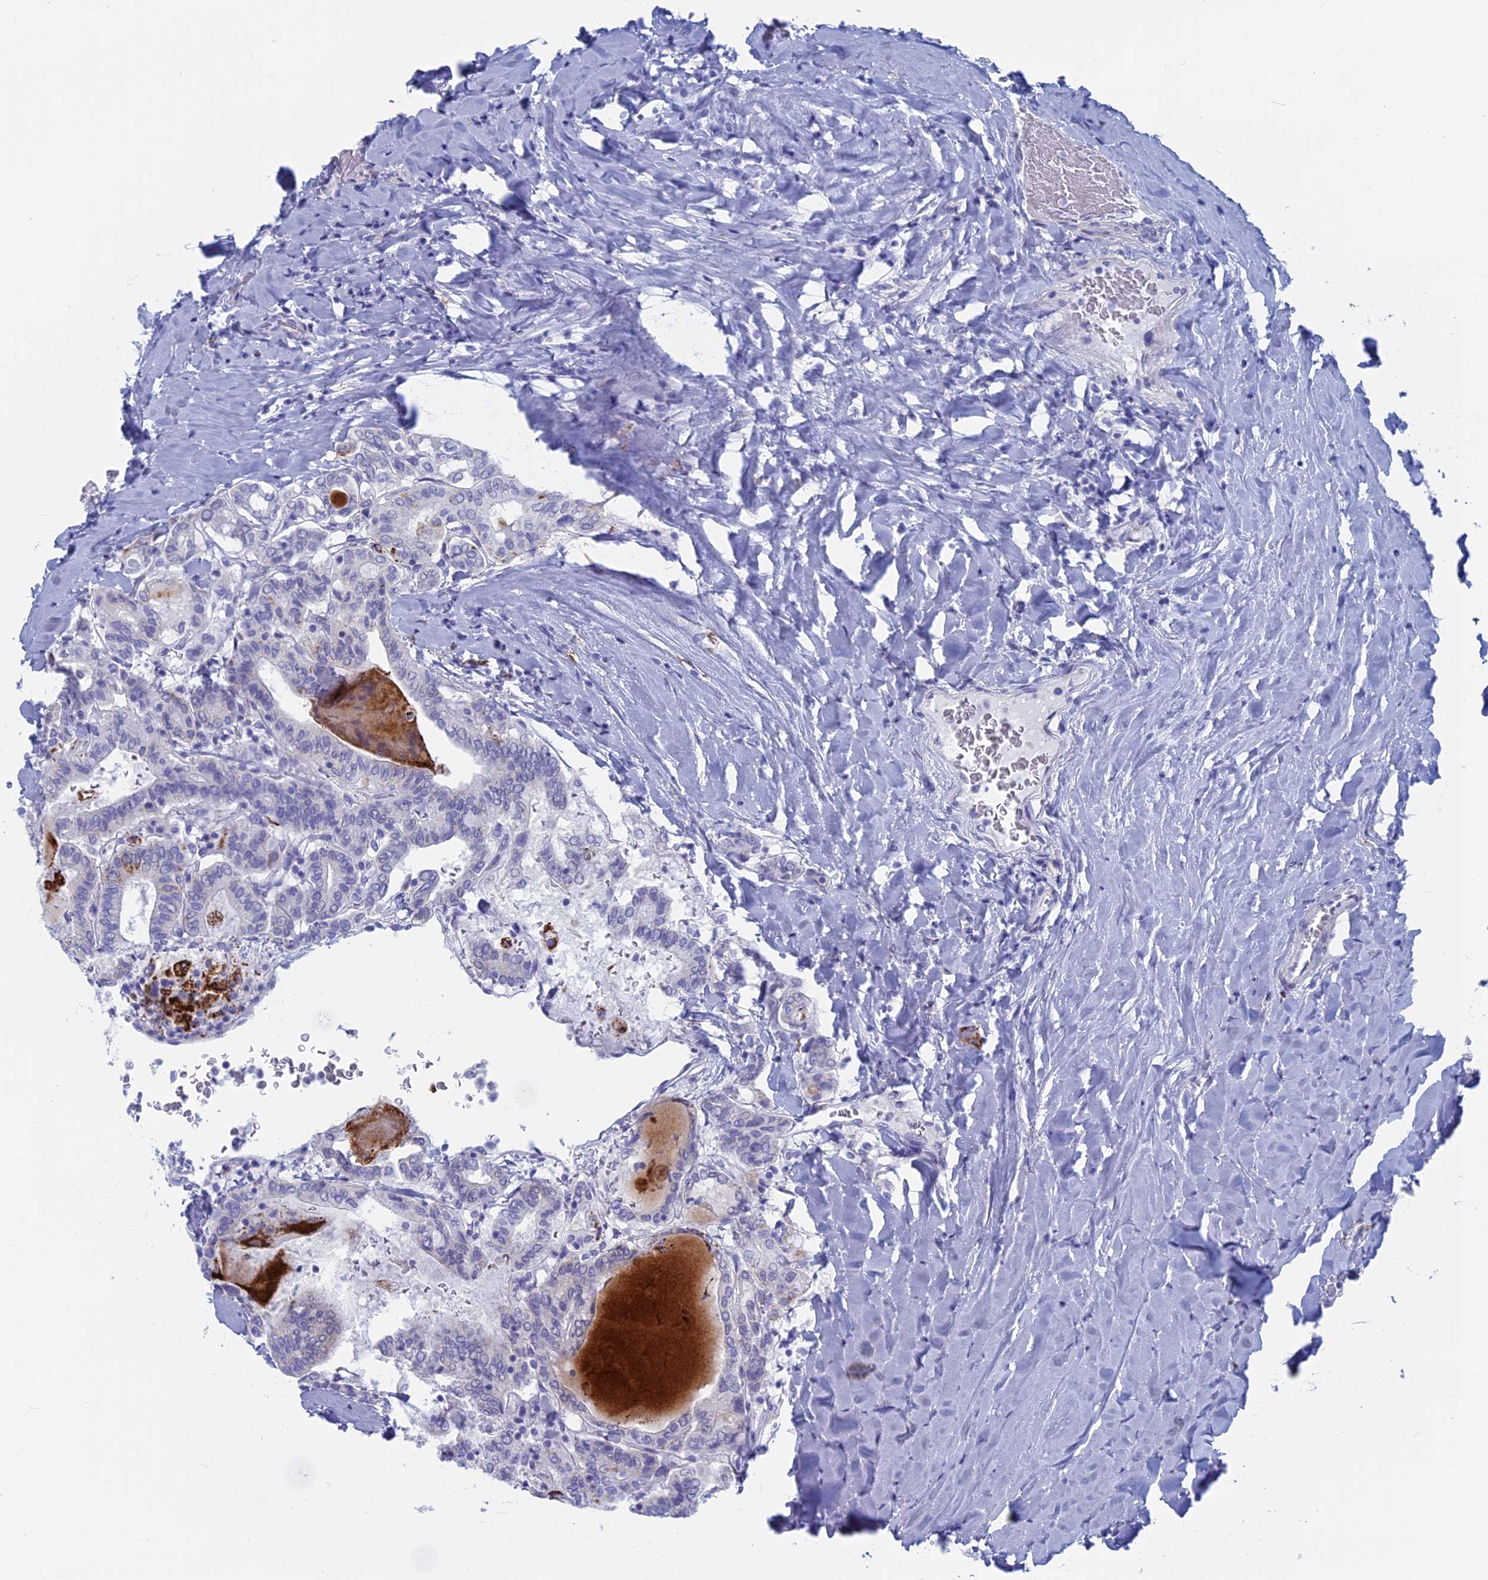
{"staining": {"intensity": "strong", "quantity": "<25%", "location": "cytoplasmic/membranous"}, "tissue": "thyroid cancer", "cell_type": "Tumor cells", "image_type": "cancer", "snomed": [{"axis": "morphology", "description": "Papillary adenocarcinoma, NOS"}, {"axis": "topography", "description": "Thyroid gland"}], "caption": "Protein expression by immunohistochemistry (IHC) displays strong cytoplasmic/membranous positivity in approximately <25% of tumor cells in thyroid cancer (papillary adenocarcinoma).", "gene": "ALMS1", "patient": {"sex": "female", "age": 72}}